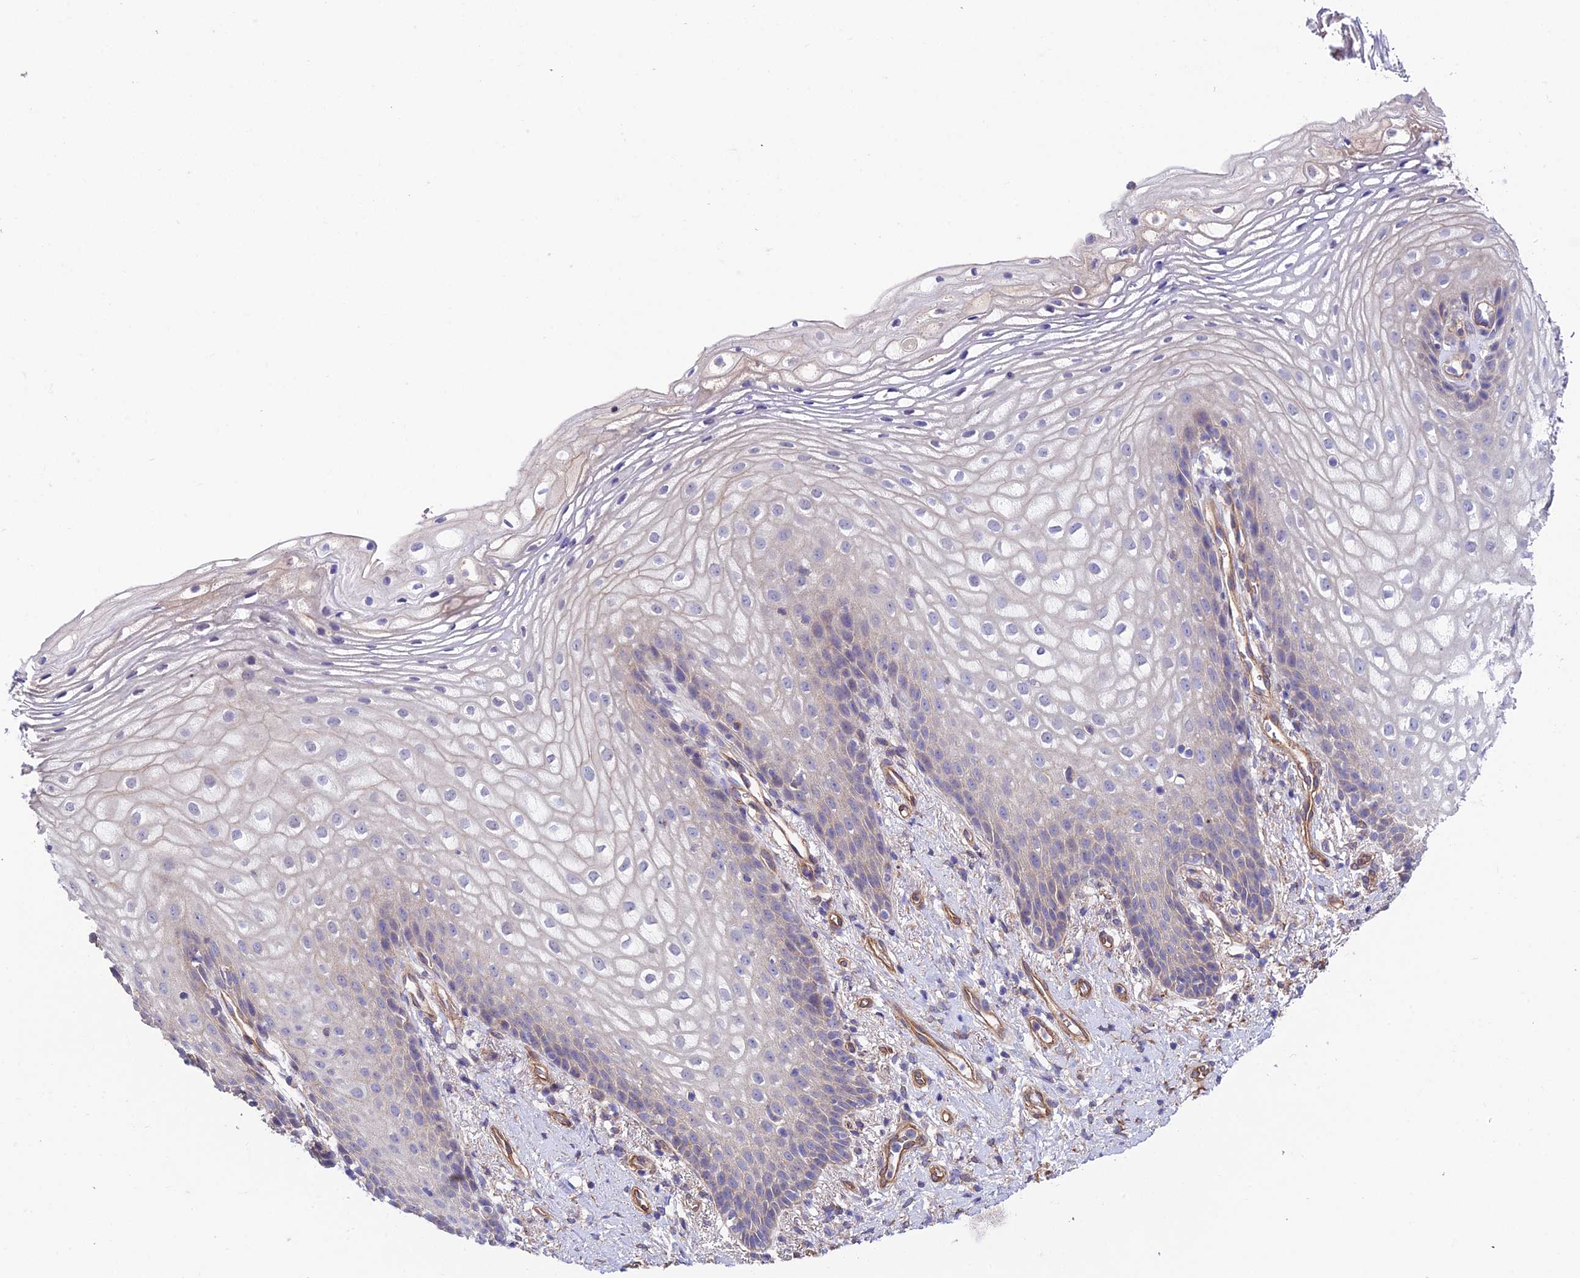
{"staining": {"intensity": "negative", "quantity": "none", "location": "none"}, "tissue": "vagina", "cell_type": "Squamous epithelial cells", "image_type": "normal", "snomed": [{"axis": "morphology", "description": "Normal tissue, NOS"}, {"axis": "topography", "description": "Vagina"}], "caption": "Immunohistochemical staining of normal human vagina demonstrates no significant positivity in squamous epithelial cells.", "gene": "QRFP", "patient": {"sex": "female", "age": 60}}